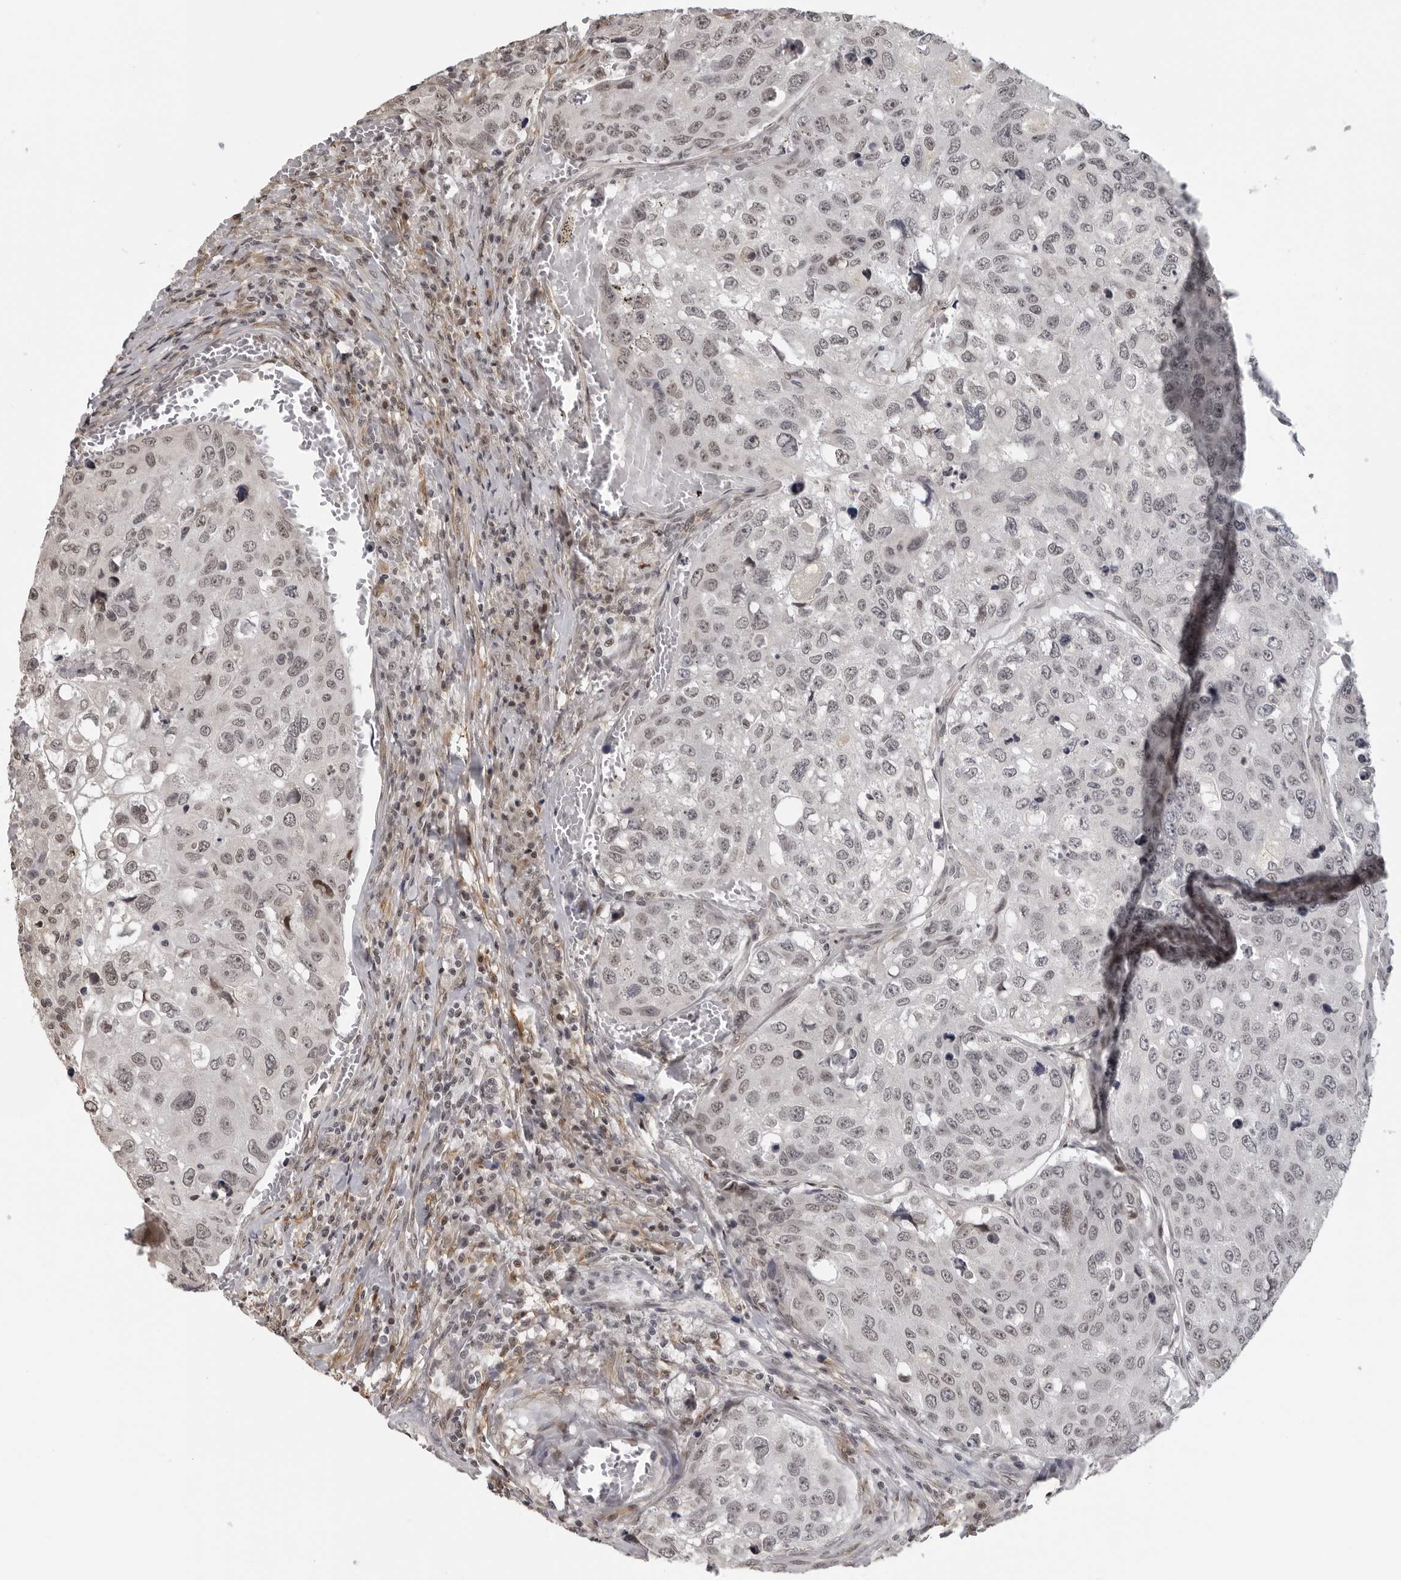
{"staining": {"intensity": "negative", "quantity": "none", "location": "none"}, "tissue": "urothelial cancer", "cell_type": "Tumor cells", "image_type": "cancer", "snomed": [{"axis": "morphology", "description": "Urothelial carcinoma, High grade"}, {"axis": "topography", "description": "Lymph node"}, {"axis": "topography", "description": "Urinary bladder"}], "caption": "Tumor cells show no significant positivity in urothelial carcinoma (high-grade).", "gene": "MAF", "patient": {"sex": "male", "age": 51}}